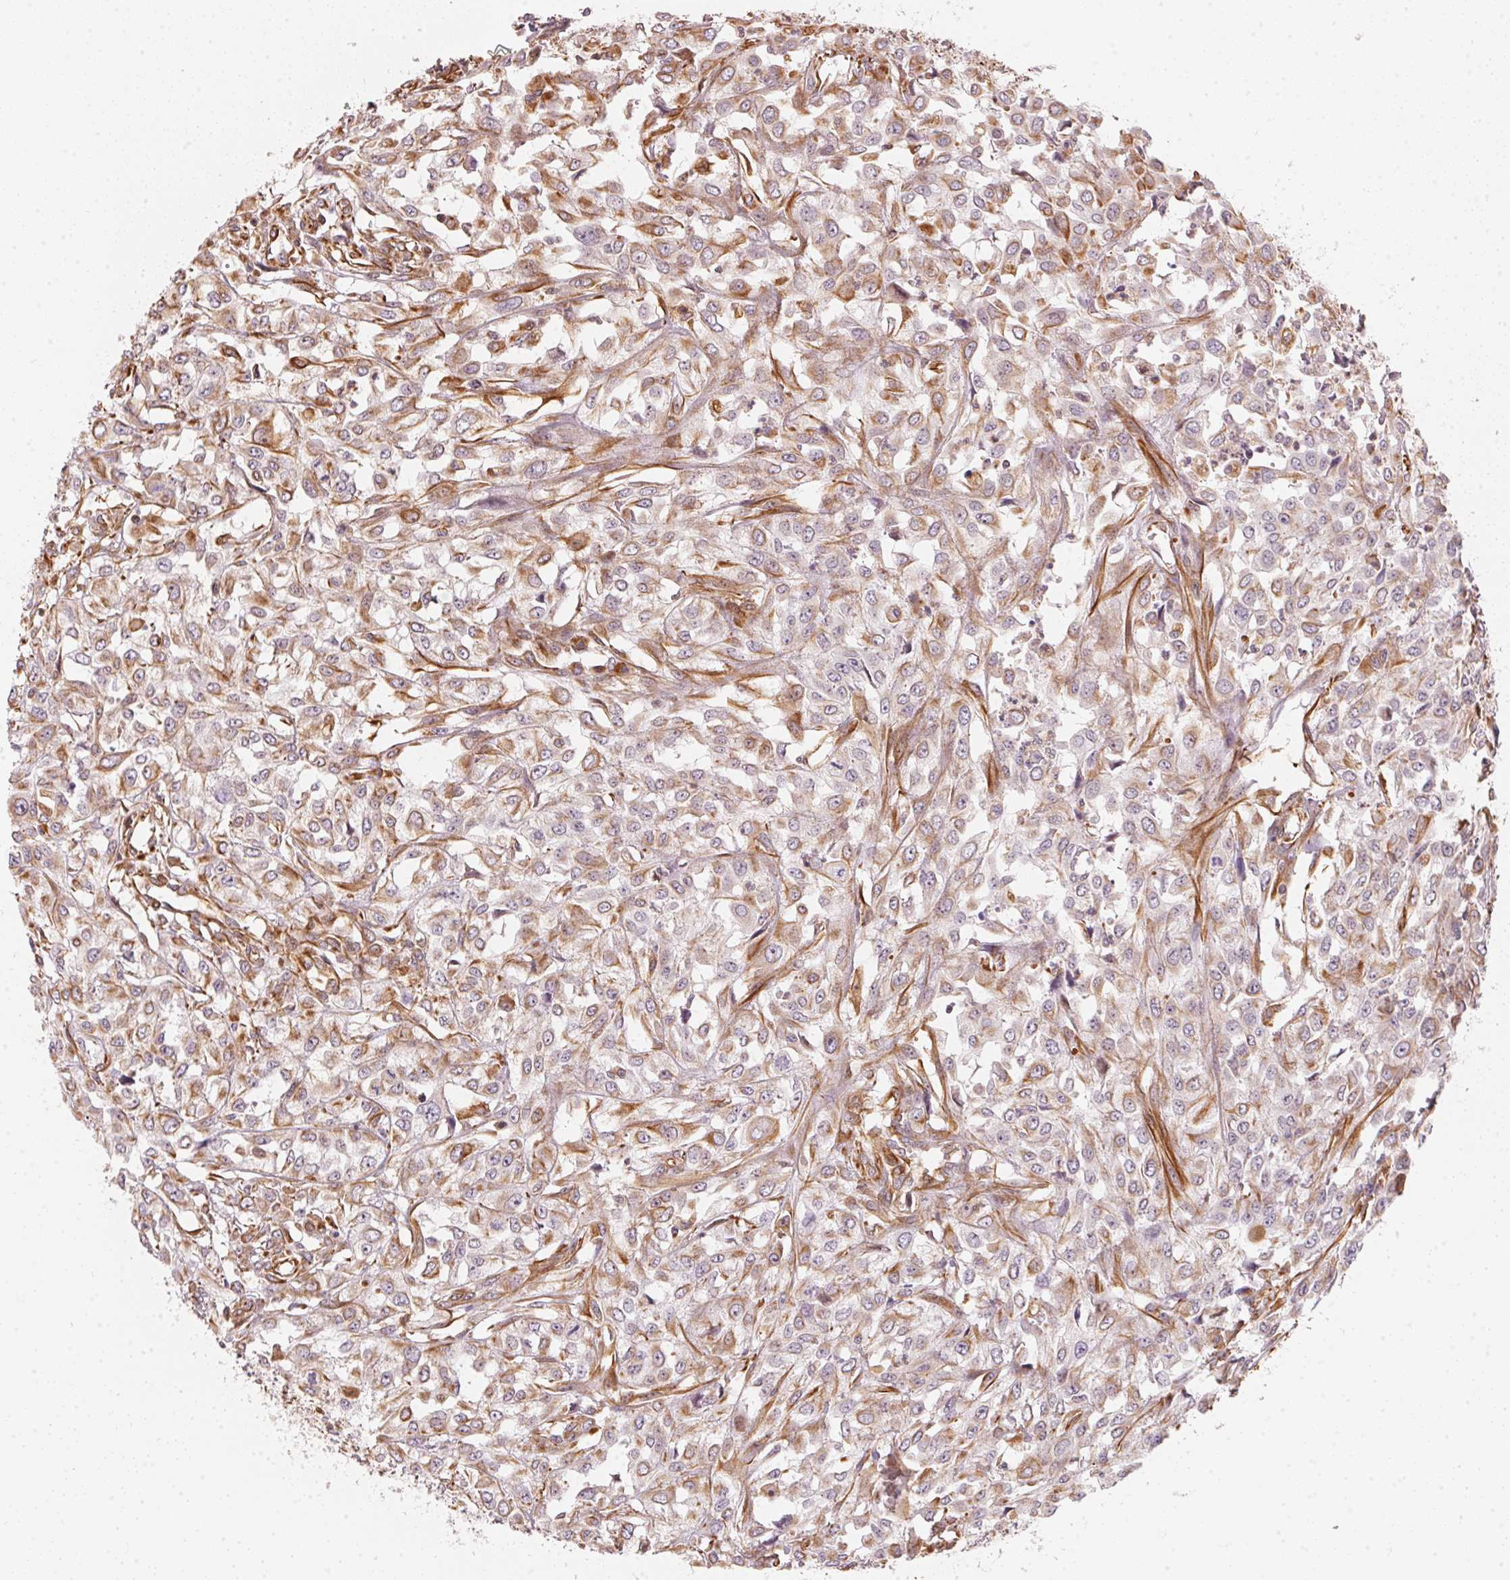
{"staining": {"intensity": "moderate", "quantity": "<25%", "location": "cytoplasmic/membranous"}, "tissue": "urothelial cancer", "cell_type": "Tumor cells", "image_type": "cancer", "snomed": [{"axis": "morphology", "description": "Urothelial carcinoma, High grade"}, {"axis": "topography", "description": "Urinary bladder"}], "caption": "This is an image of immunohistochemistry (IHC) staining of urothelial cancer, which shows moderate positivity in the cytoplasmic/membranous of tumor cells.", "gene": "FOXR2", "patient": {"sex": "male", "age": 67}}